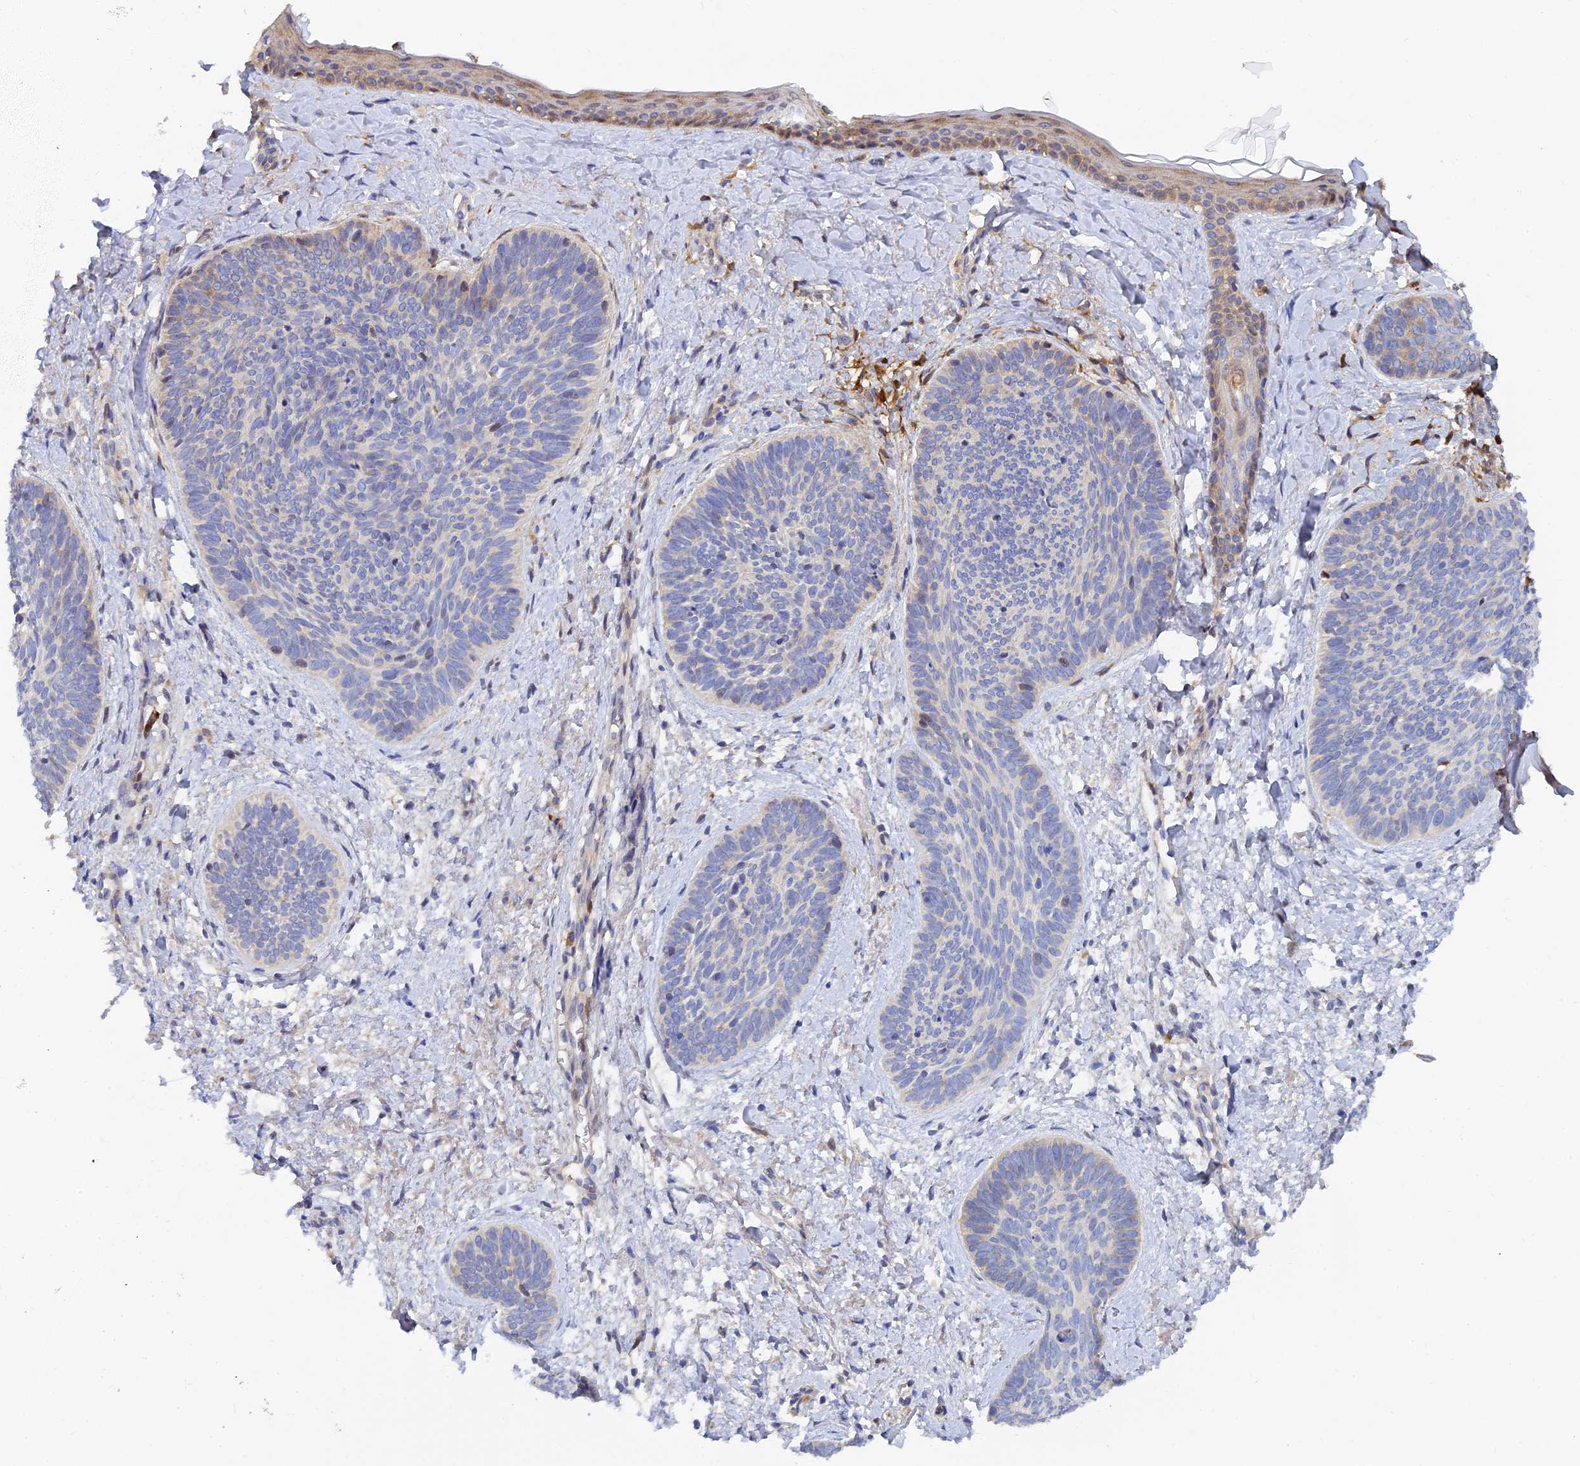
{"staining": {"intensity": "negative", "quantity": "none", "location": "none"}, "tissue": "skin cancer", "cell_type": "Tumor cells", "image_type": "cancer", "snomed": [{"axis": "morphology", "description": "Basal cell carcinoma"}, {"axis": "topography", "description": "Skin"}], "caption": "Immunohistochemical staining of skin cancer shows no significant expression in tumor cells. The staining was performed using DAB to visualize the protein expression in brown, while the nuclei were stained in blue with hematoxylin (Magnification: 20x).", "gene": "SPATA5L1", "patient": {"sex": "female", "age": 81}}